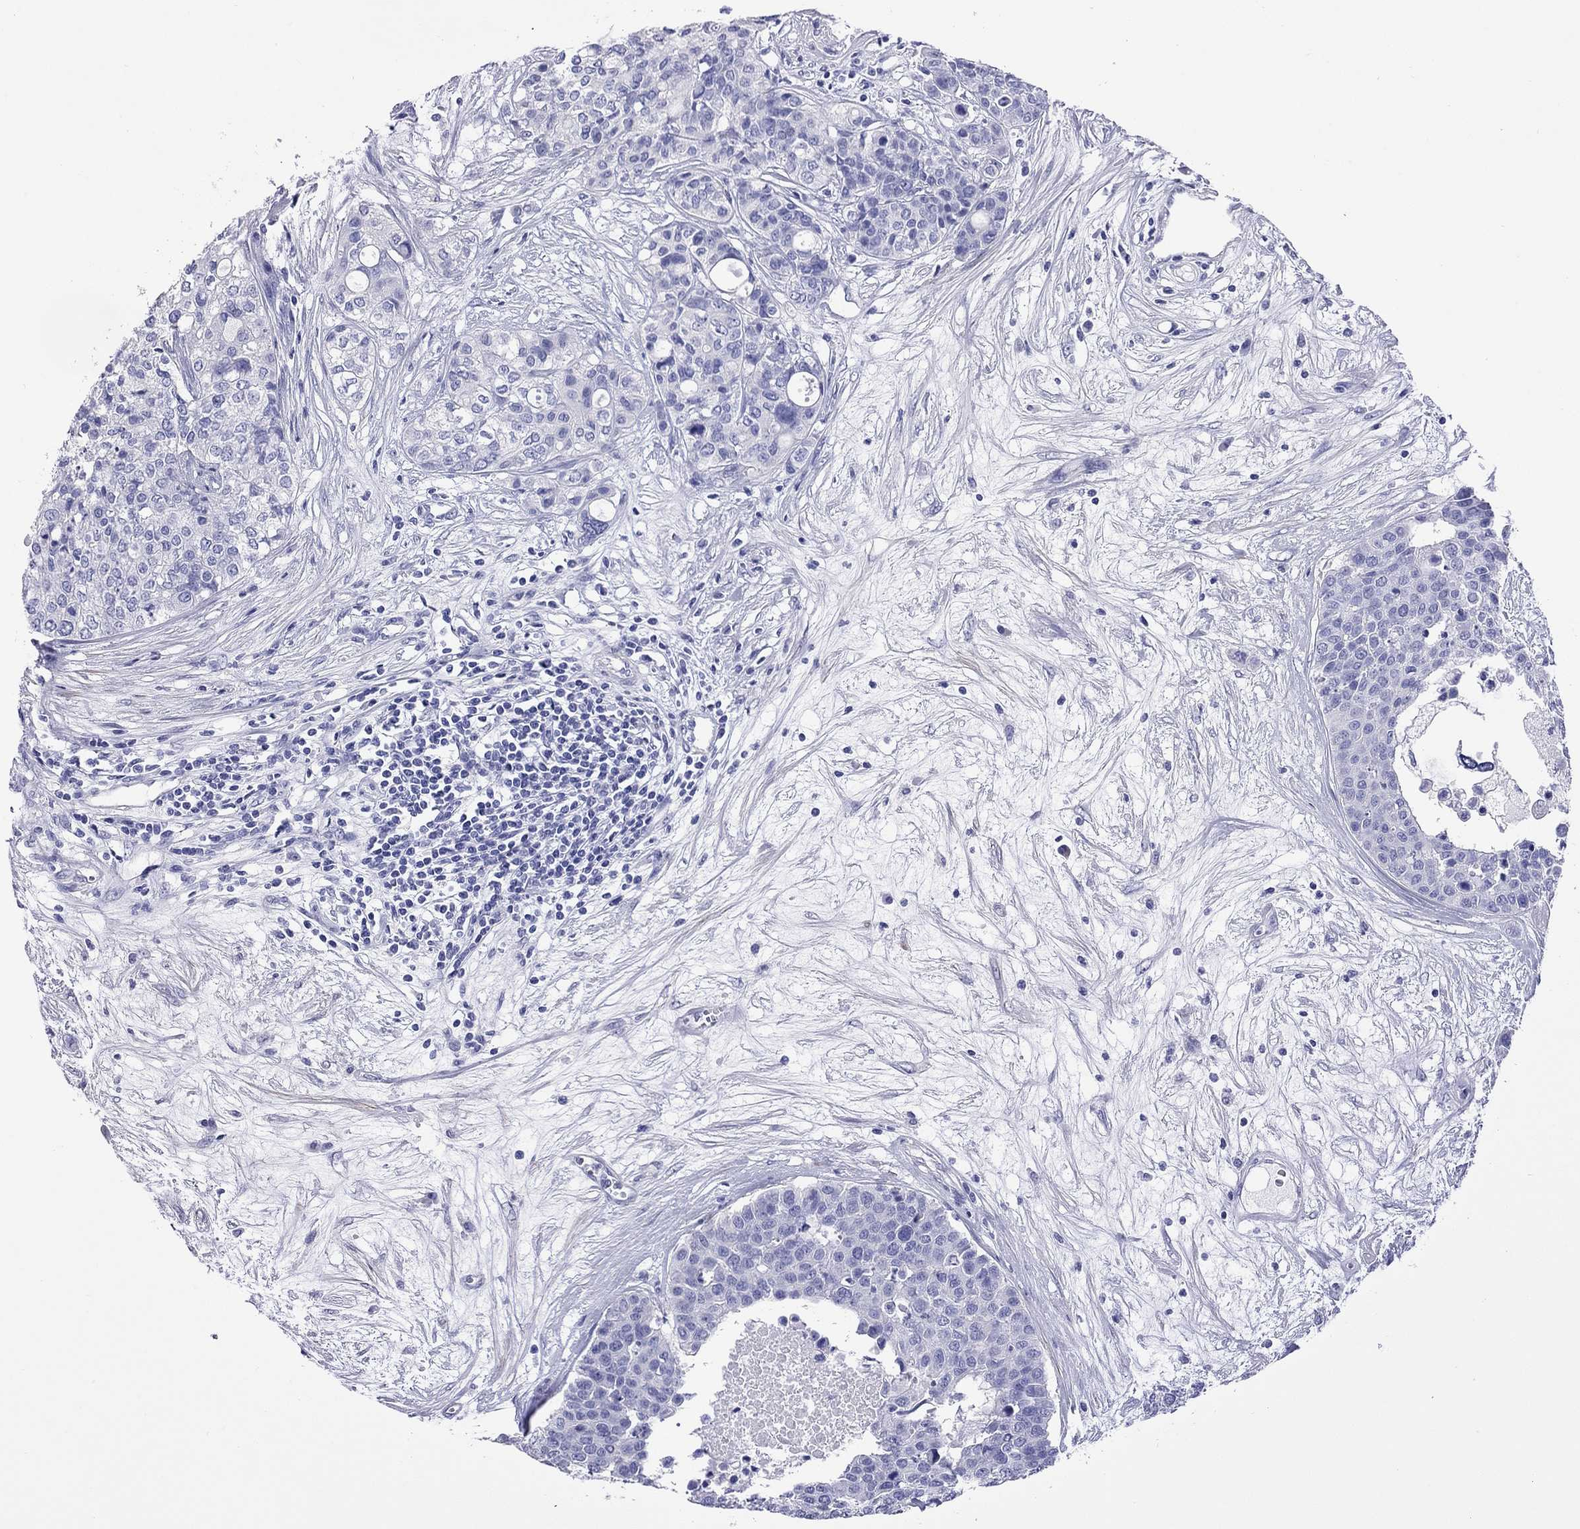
{"staining": {"intensity": "negative", "quantity": "none", "location": "none"}, "tissue": "carcinoid", "cell_type": "Tumor cells", "image_type": "cancer", "snomed": [{"axis": "morphology", "description": "Carcinoid, malignant, NOS"}, {"axis": "topography", "description": "Colon"}], "caption": "A micrograph of carcinoid stained for a protein displays no brown staining in tumor cells. Brightfield microscopy of IHC stained with DAB (3,3'-diaminobenzidine) (brown) and hematoxylin (blue), captured at high magnification.", "gene": "KIAA2012", "patient": {"sex": "male", "age": 81}}